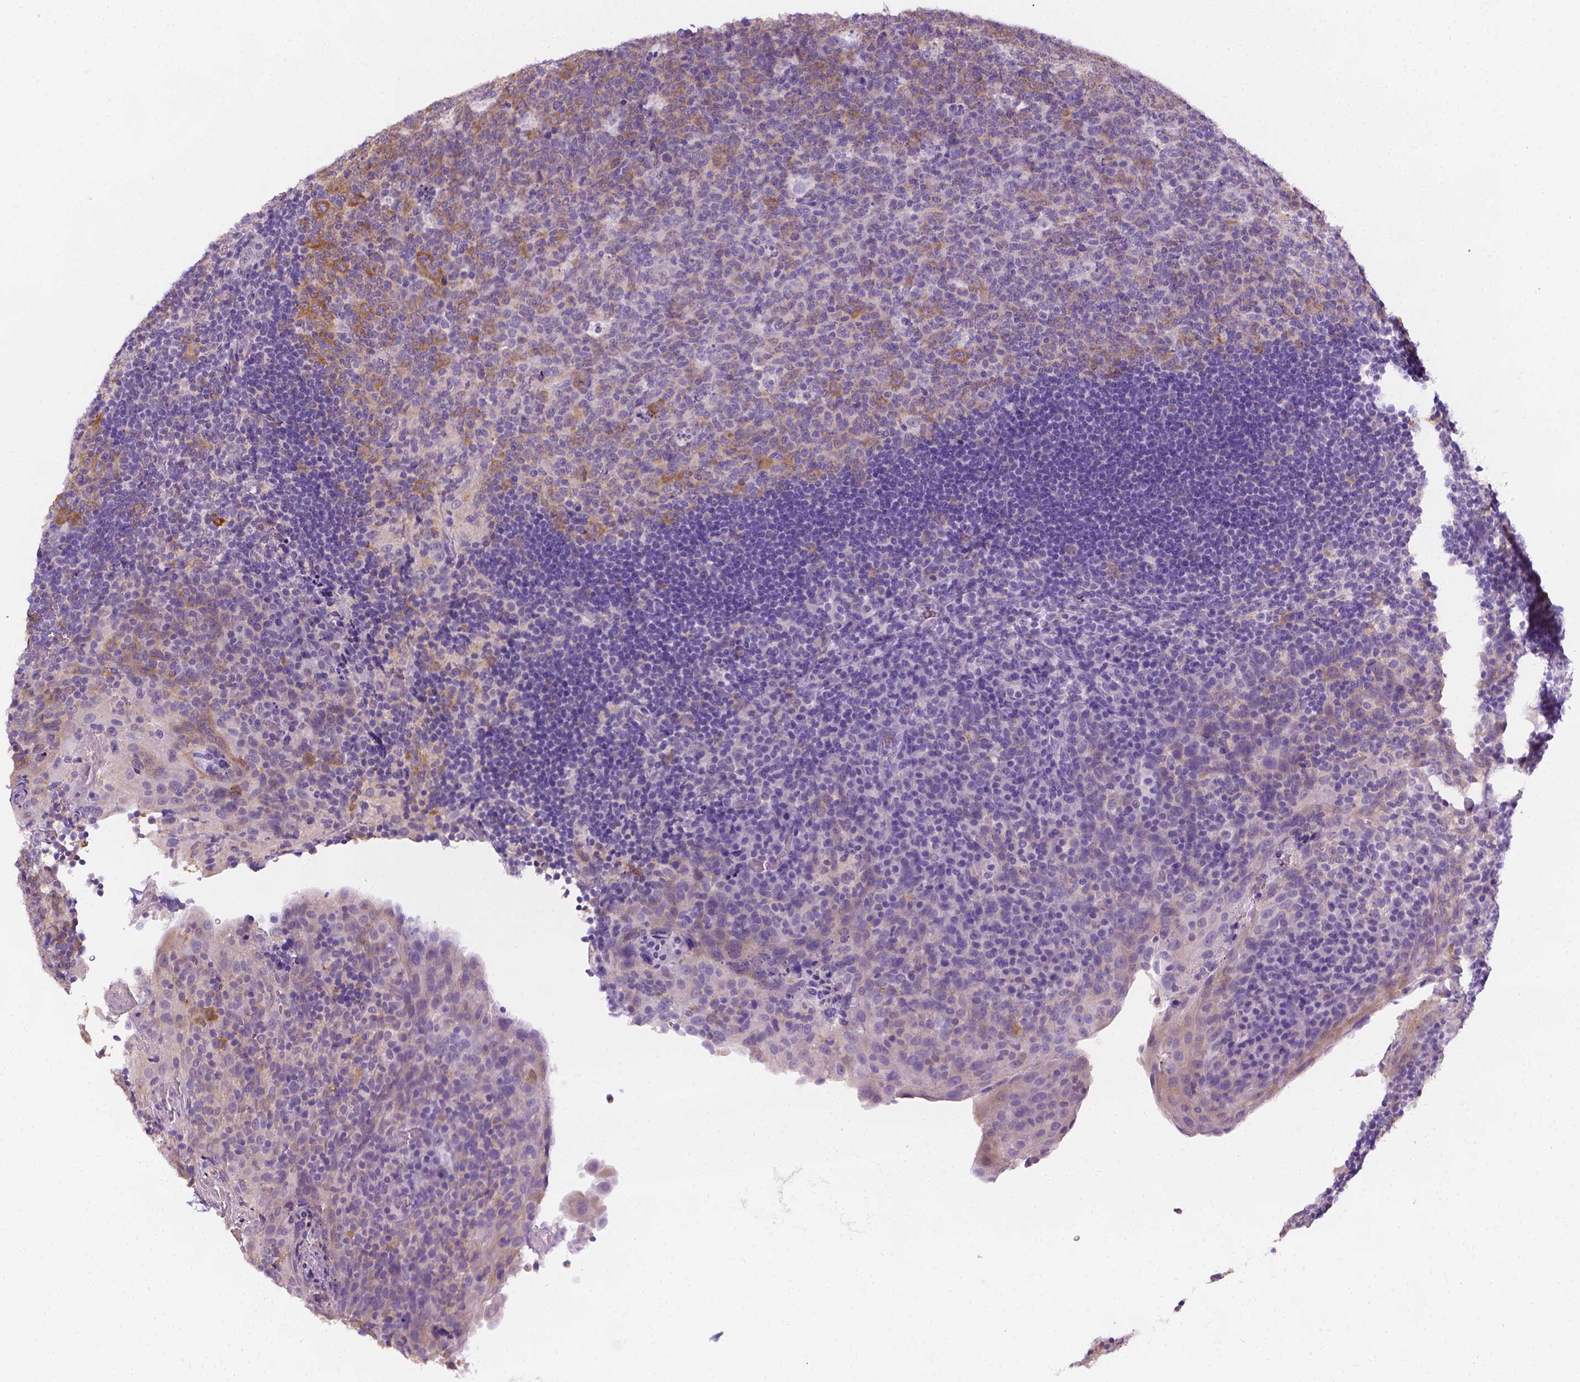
{"staining": {"intensity": "moderate", "quantity": "<25%", "location": "cytoplasmic/membranous"}, "tissue": "tonsil", "cell_type": "Germinal center cells", "image_type": "normal", "snomed": [{"axis": "morphology", "description": "Normal tissue, NOS"}, {"axis": "topography", "description": "Tonsil"}], "caption": "Protein staining exhibits moderate cytoplasmic/membranous positivity in about <25% of germinal center cells in normal tonsil.", "gene": "FASN", "patient": {"sex": "male", "age": 17}}